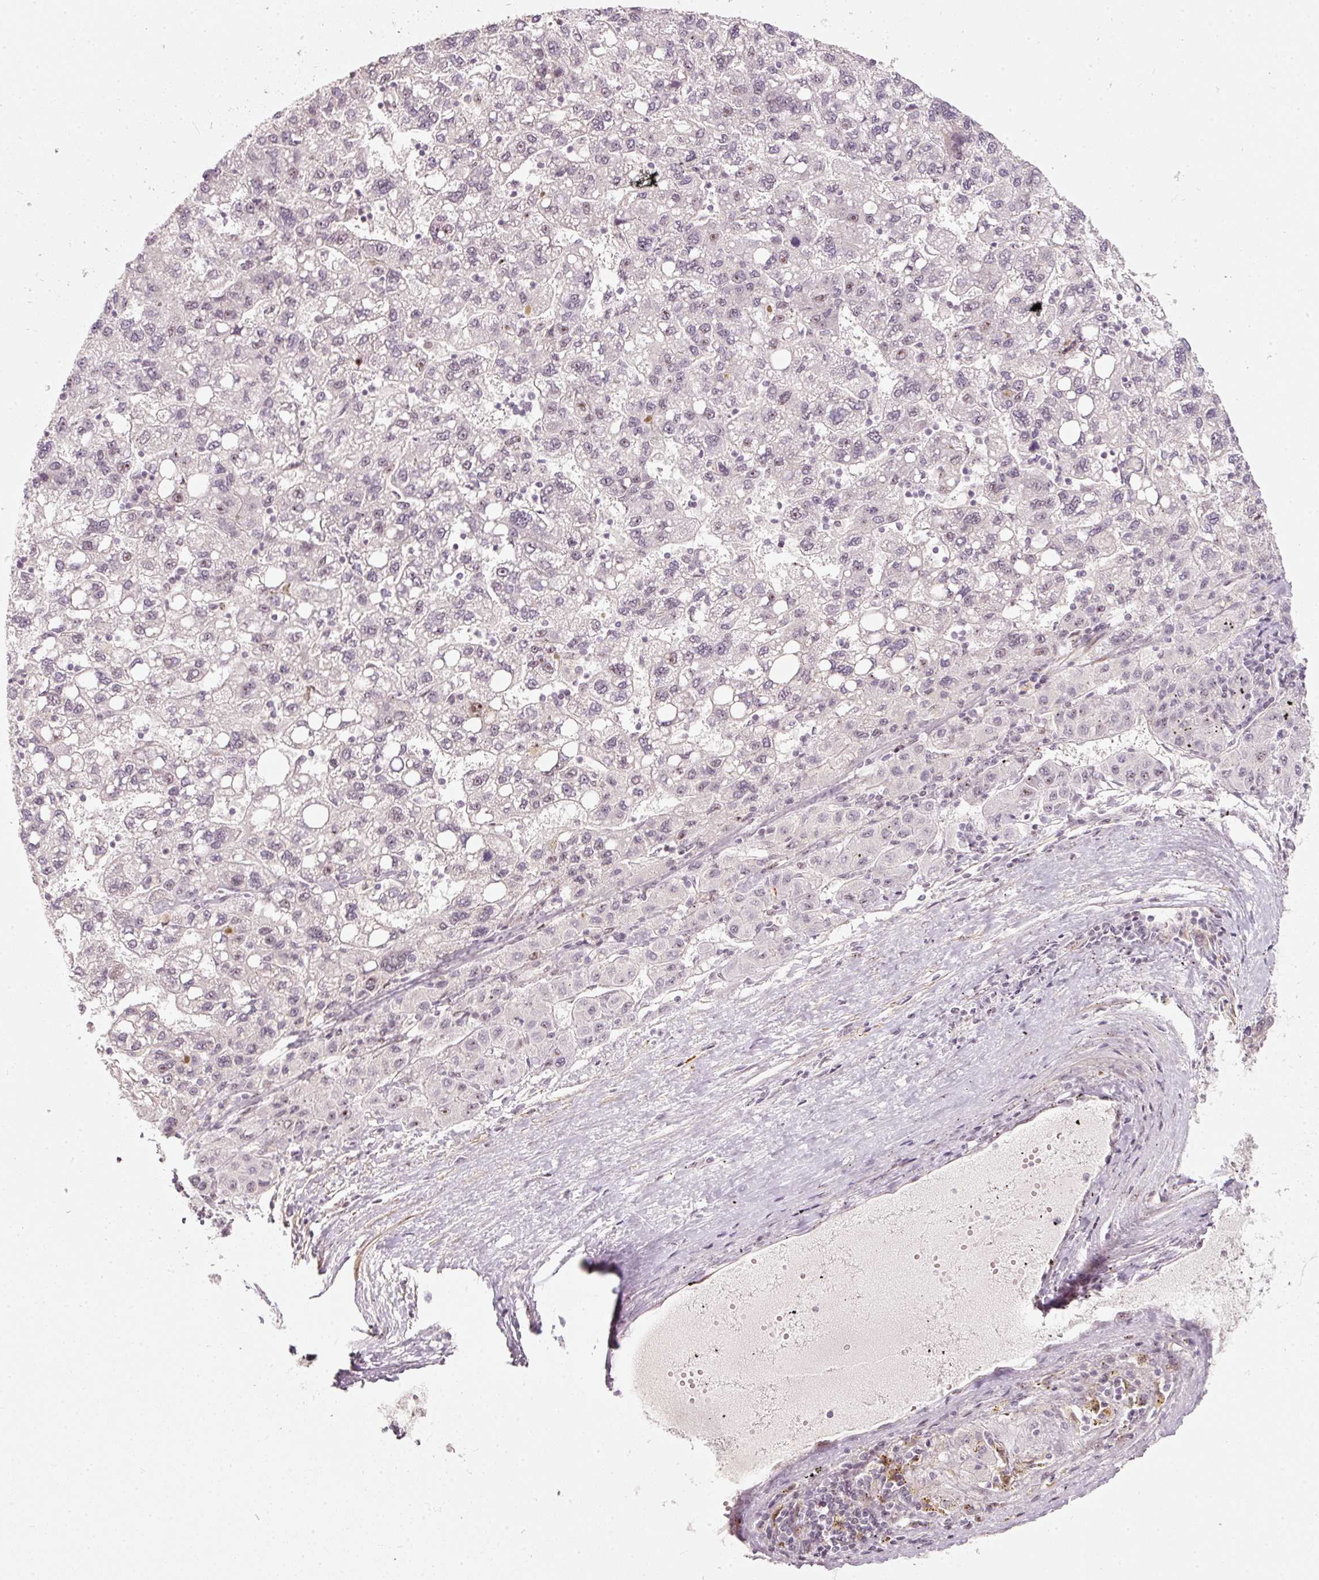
{"staining": {"intensity": "weak", "quantity": "<25%", "location": "nuclear"}, "tissue": "liver cancer", "cell_type": "Tumor cells", "image_type": "cancer", "snomed": [{"axis": "morphology", "description": "Carcinoma, Hepatocellular, NOS"}, {"axis": "topography", "description": "Liver"}], "caption": "This is a image of immunohistochemistry staining of hepatocellular carcinoma (liver), which shows no expression in tumor cells.", "gene": "MXRA8", "patient": {"sex": "female", "age": 82}}